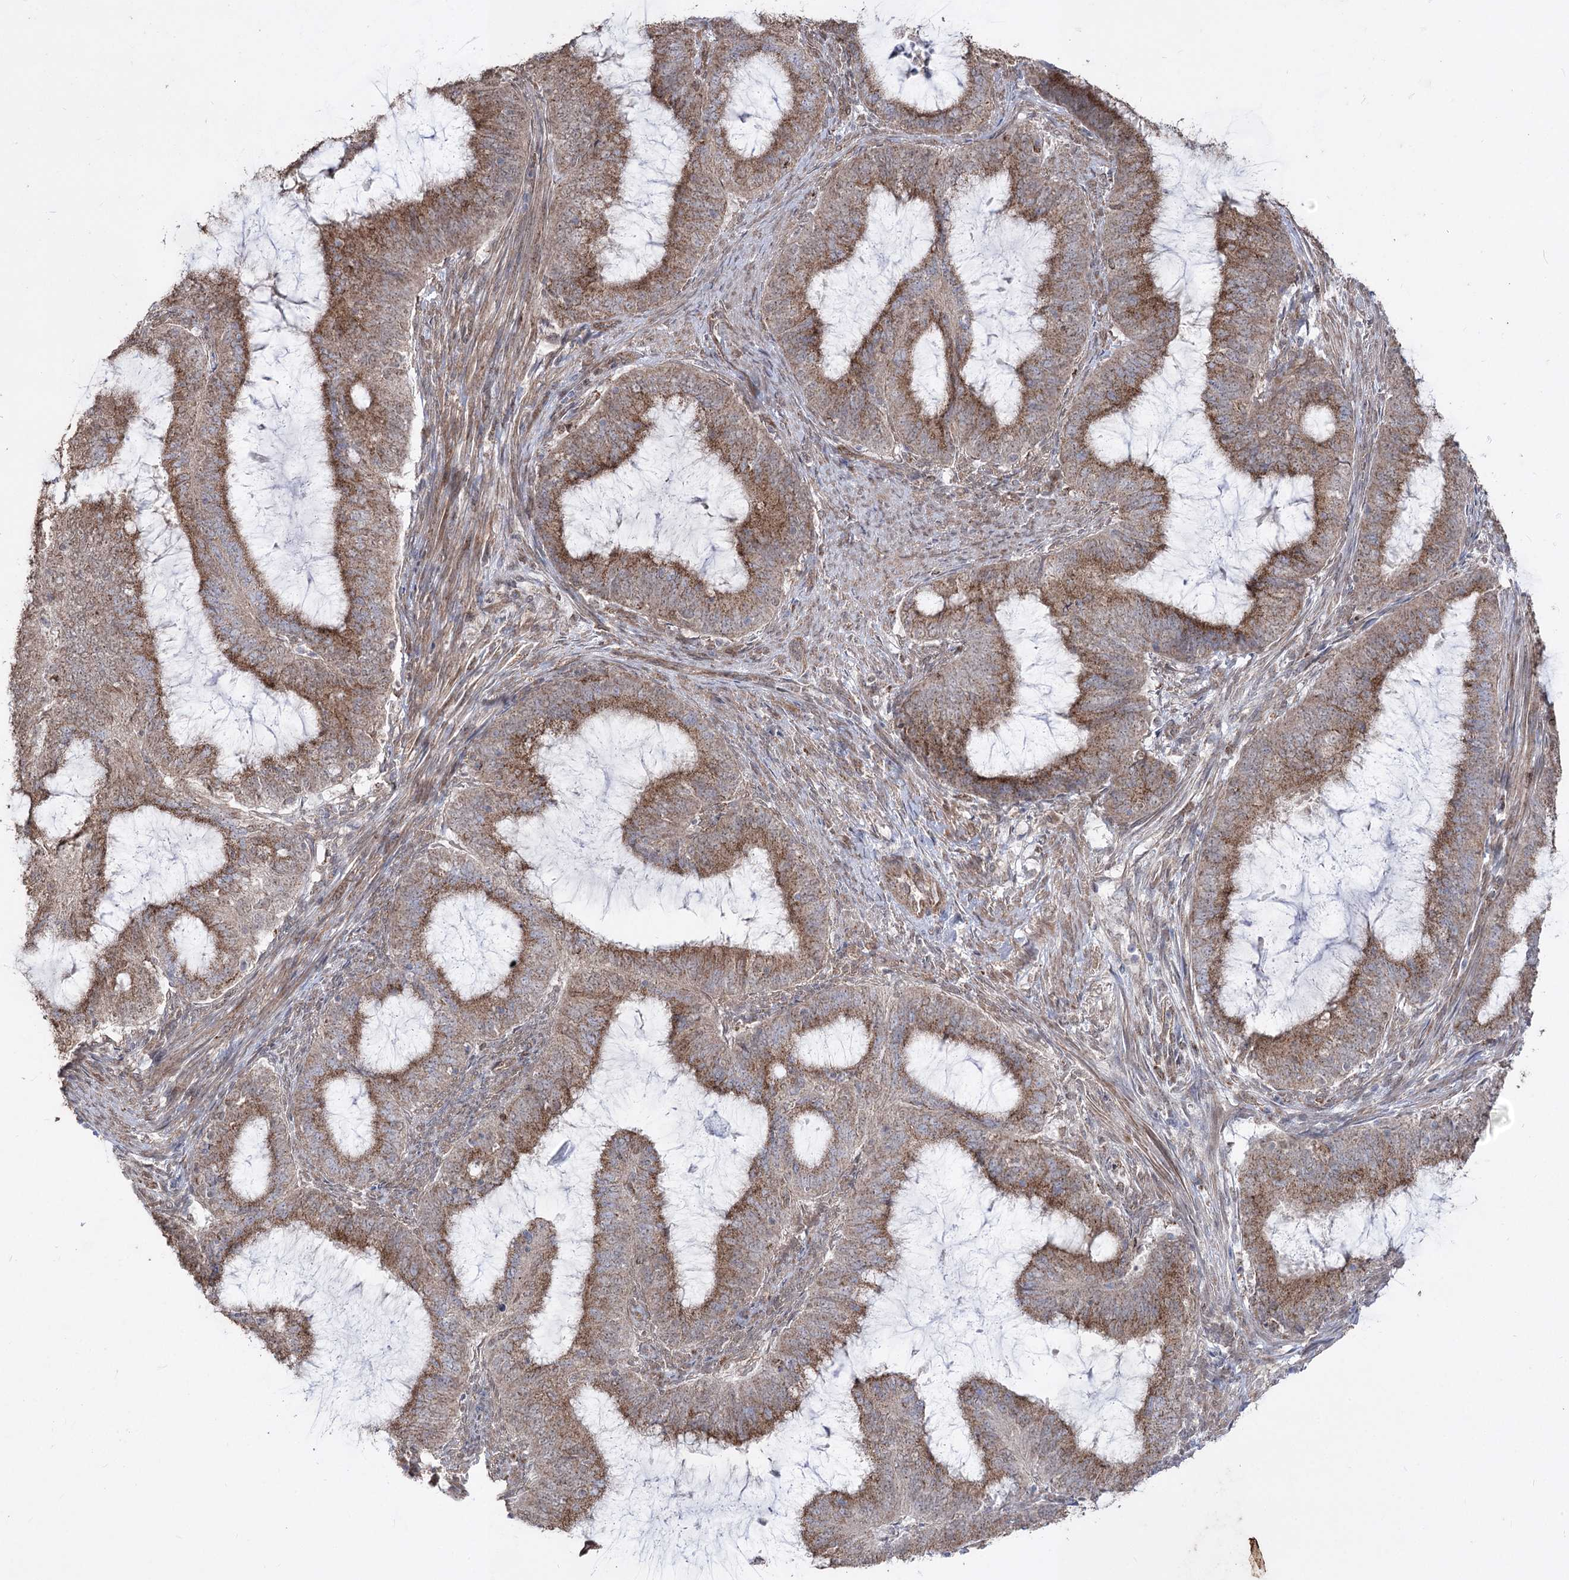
{"staining": {"intensity": "moderate", "quantity": ">75%", "location": "cytoplasmic/membranous"}, "tissue": "endometrial cancer", "cell_type": "Tumor cells", "image_type": "cancer", "snomed": [{"axis": "morphology", "description": "Adenocarcinoma, NOS"}, {"axis": "topography", "description": "Endometrium"}], "caption": "This is a histology image of IHC staining of endometrial adenocarcinoma, which shows moderate expression in the cytoplasmic/membranous of tumor cells.", "gene": "ZSCAN23", "patient": {"sex": "female", "age": 51}}